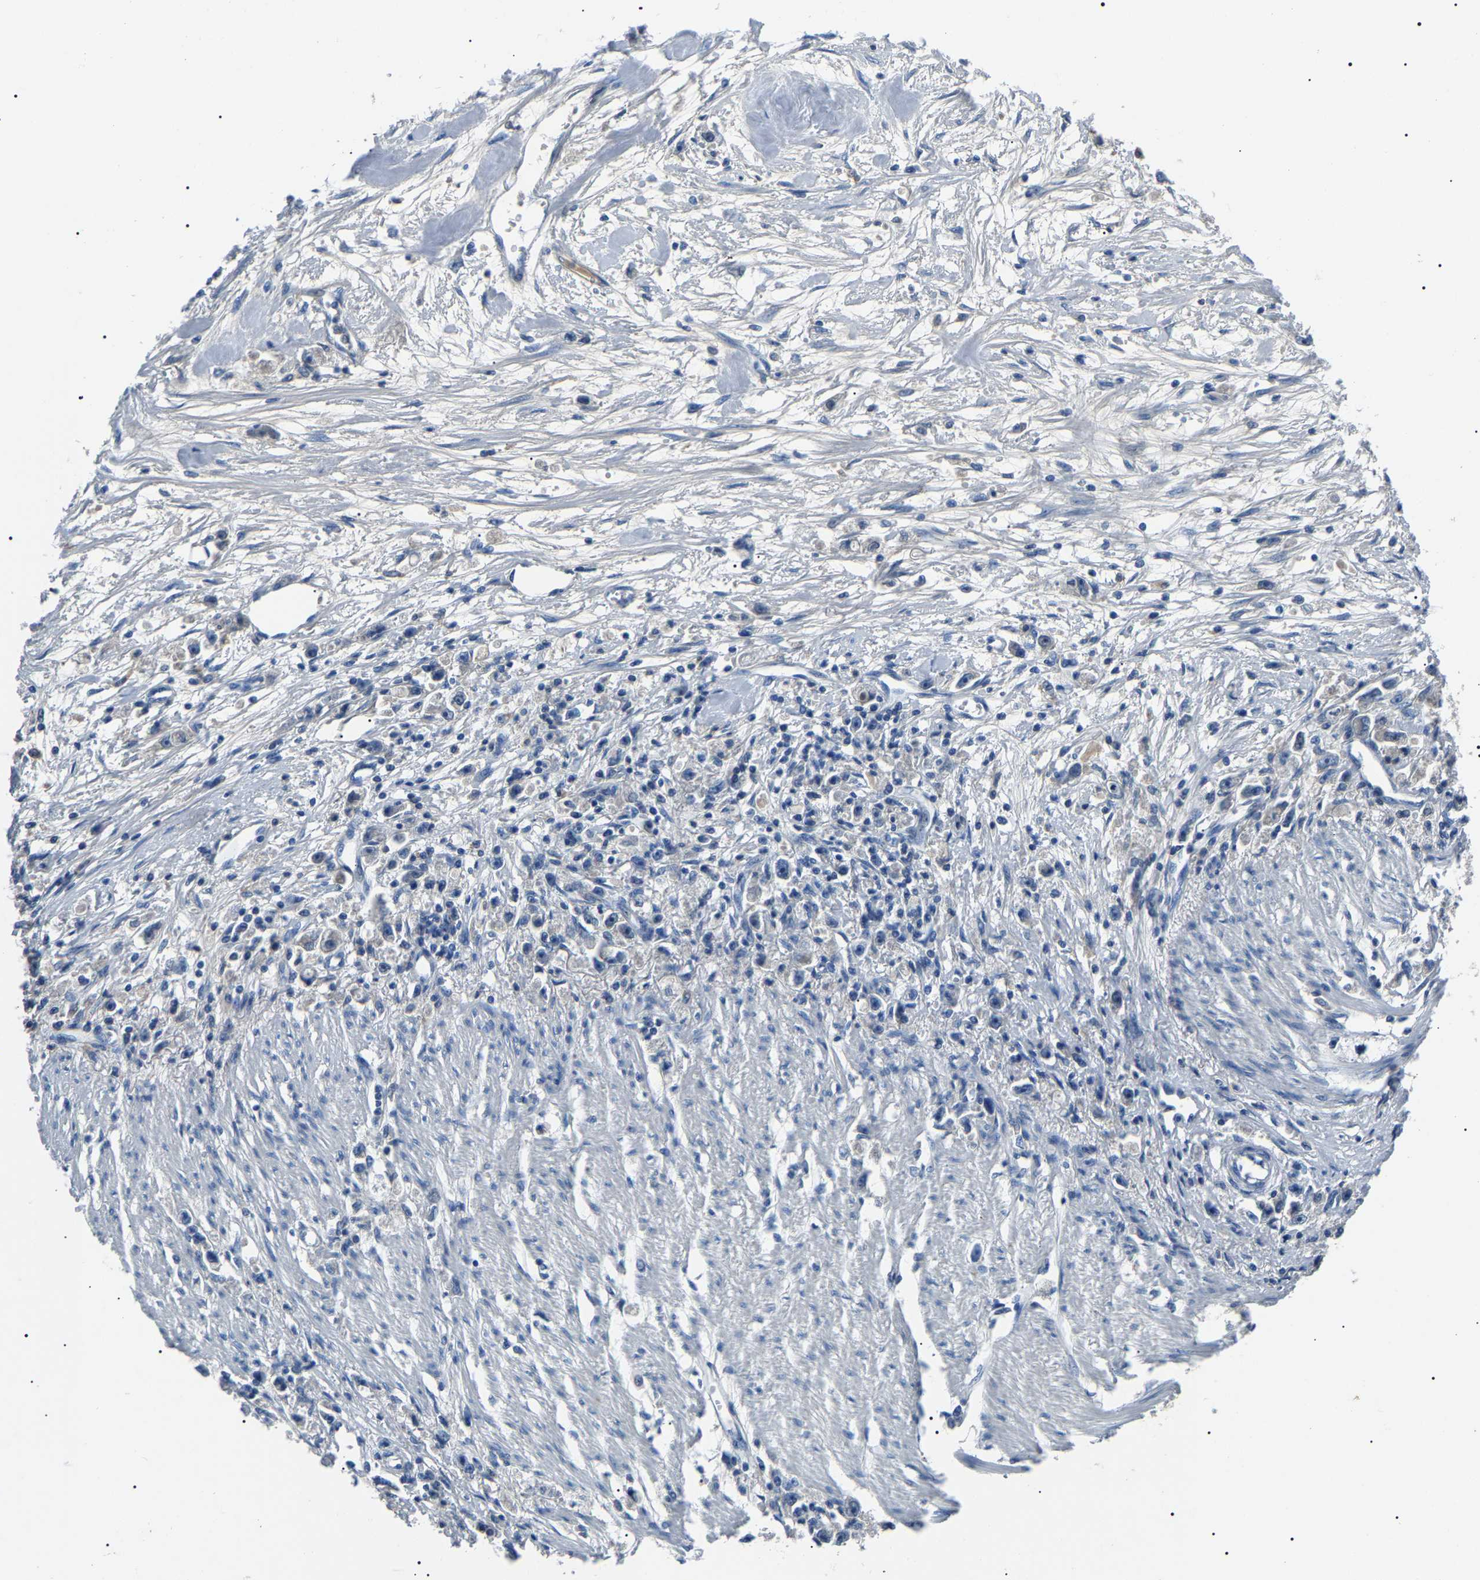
{"staining": {"intensity": "weak", "quantity": "<25%", "location": "cytoplasmic/membranous"}, "tissue": "stomach cancer", "cell_type": "Tumor cells", "image_type": "cancer", "snomed": [{"axis": "morphology", "description": "Adenocarcinoma, NOS"}, {"axis": "topography", "description": "Stomach"}], "caption": "An image of stomach adenocarcinoma stained for a protein shows no brown staining in tumor cells.", "gene": "KLK15", "patient": {"sex": "female", "age": 59}}